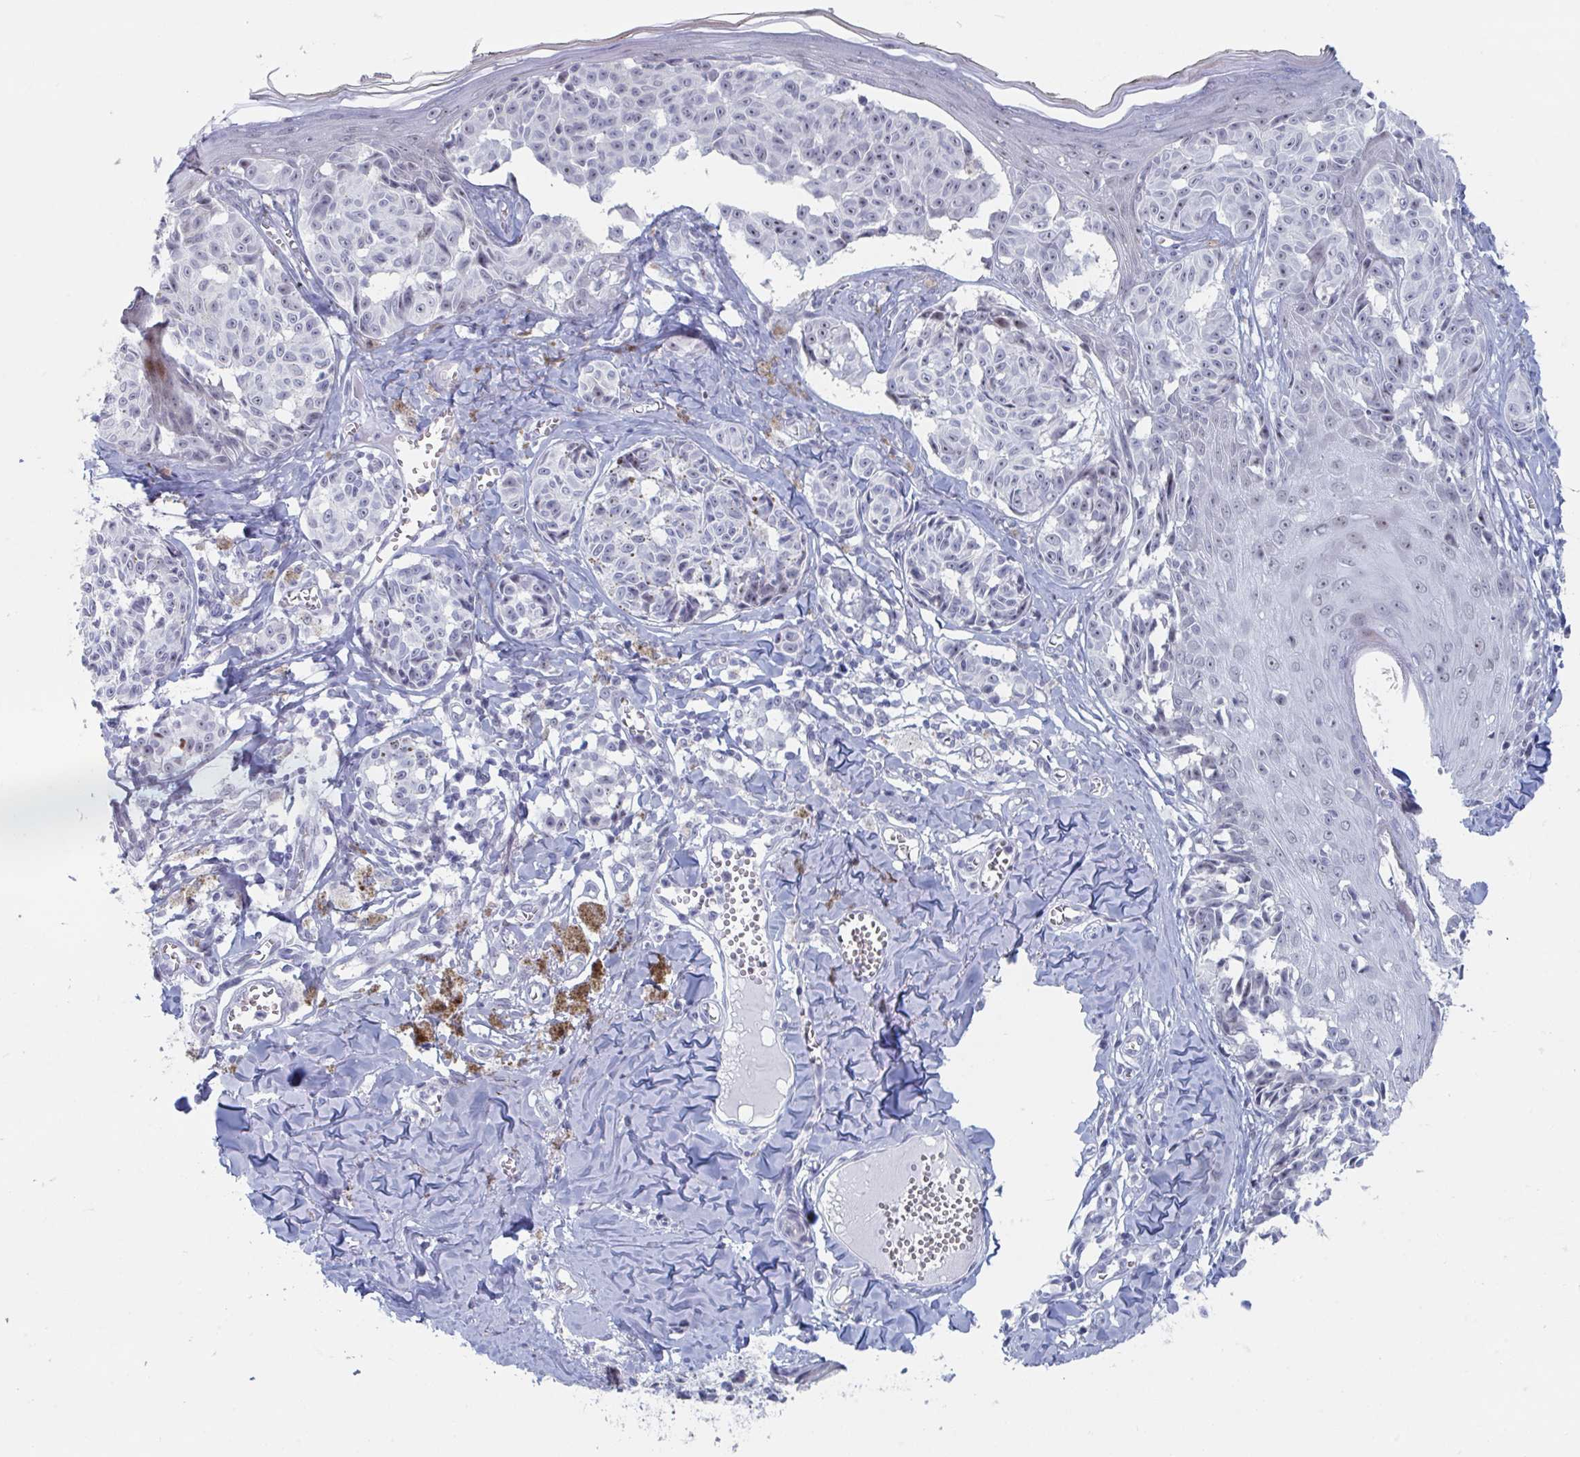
{"staining": {"intensity": "weak", "quantity": "<25%", "location": "nuclear"}, "tissue": "melanoma", "cell_type": "Tumor cells", "image_type": "cancer", "snomed": [{"axis": "morphology", "description": "Malignant melanoma, NOS"}, {"axis": "topography", "description": "Skin"}], "caption": "Tumor cells show no significant protein expression in malignant melanoma. Nuclei are stained in blue.", "gene": "NR1H2", "patient": {"sex": "female", "age": 43}}